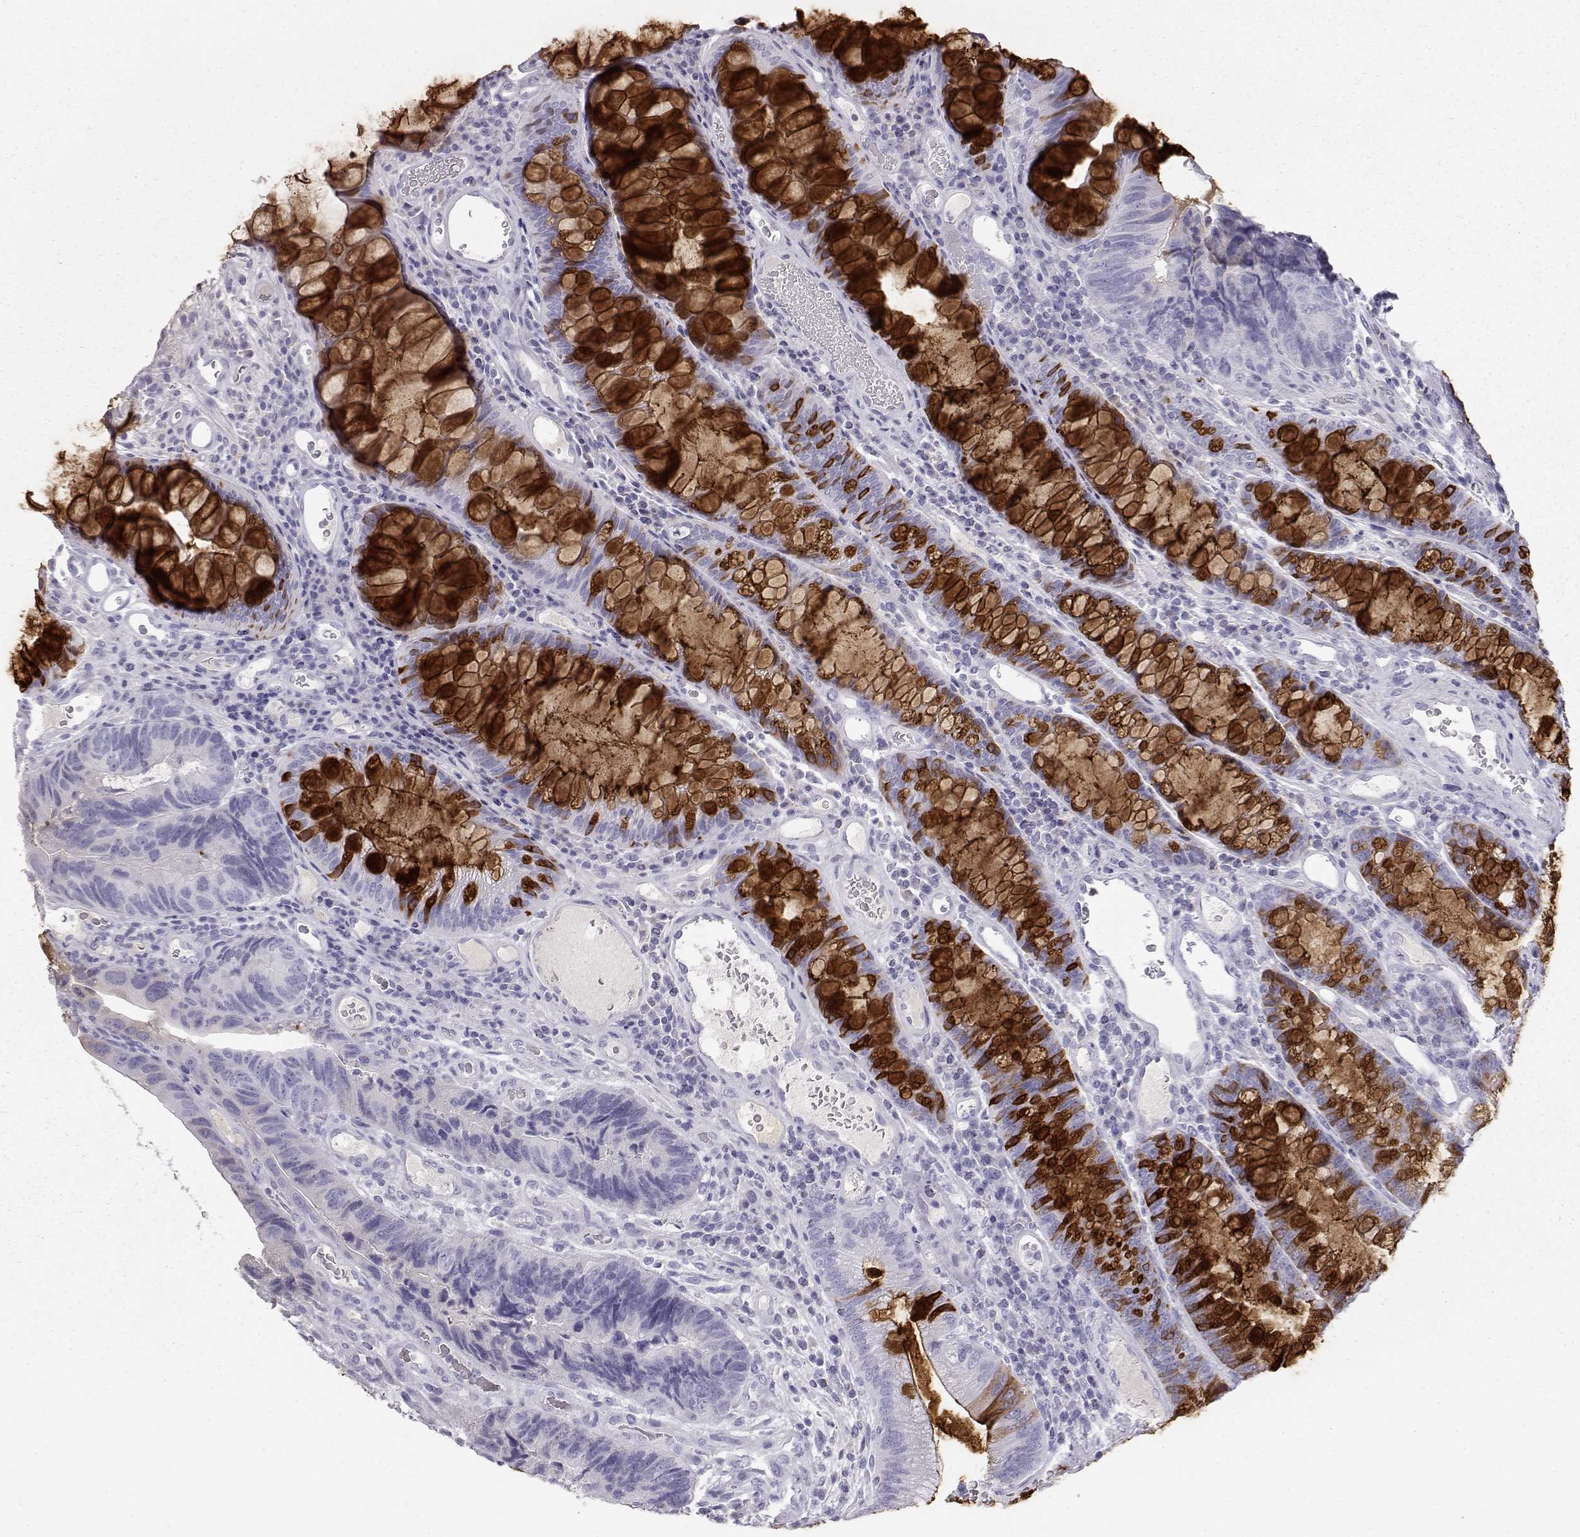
{"staining": {"intensity": "strong", "quantity": "25%-75%", "location": "cytoplasmic/membranous"}, "tissue": "colorectal cancer", "cell_type": "Tumor cells", "image_type": "cancer", "snomed": [{"axis": "morphology", "description": "Adenocarcinoma, NOS"}, {"axis": "topography", "description": "Colon"}], "caption": "Protein staining demonstrates strong cytoplasmic/membranous expression in approximately 25%-75% of tumor cells in colorectal cancer (adenocarcinoma).", "gene": "ITLN2", "patient": {"sex": "female", "age": 67}}